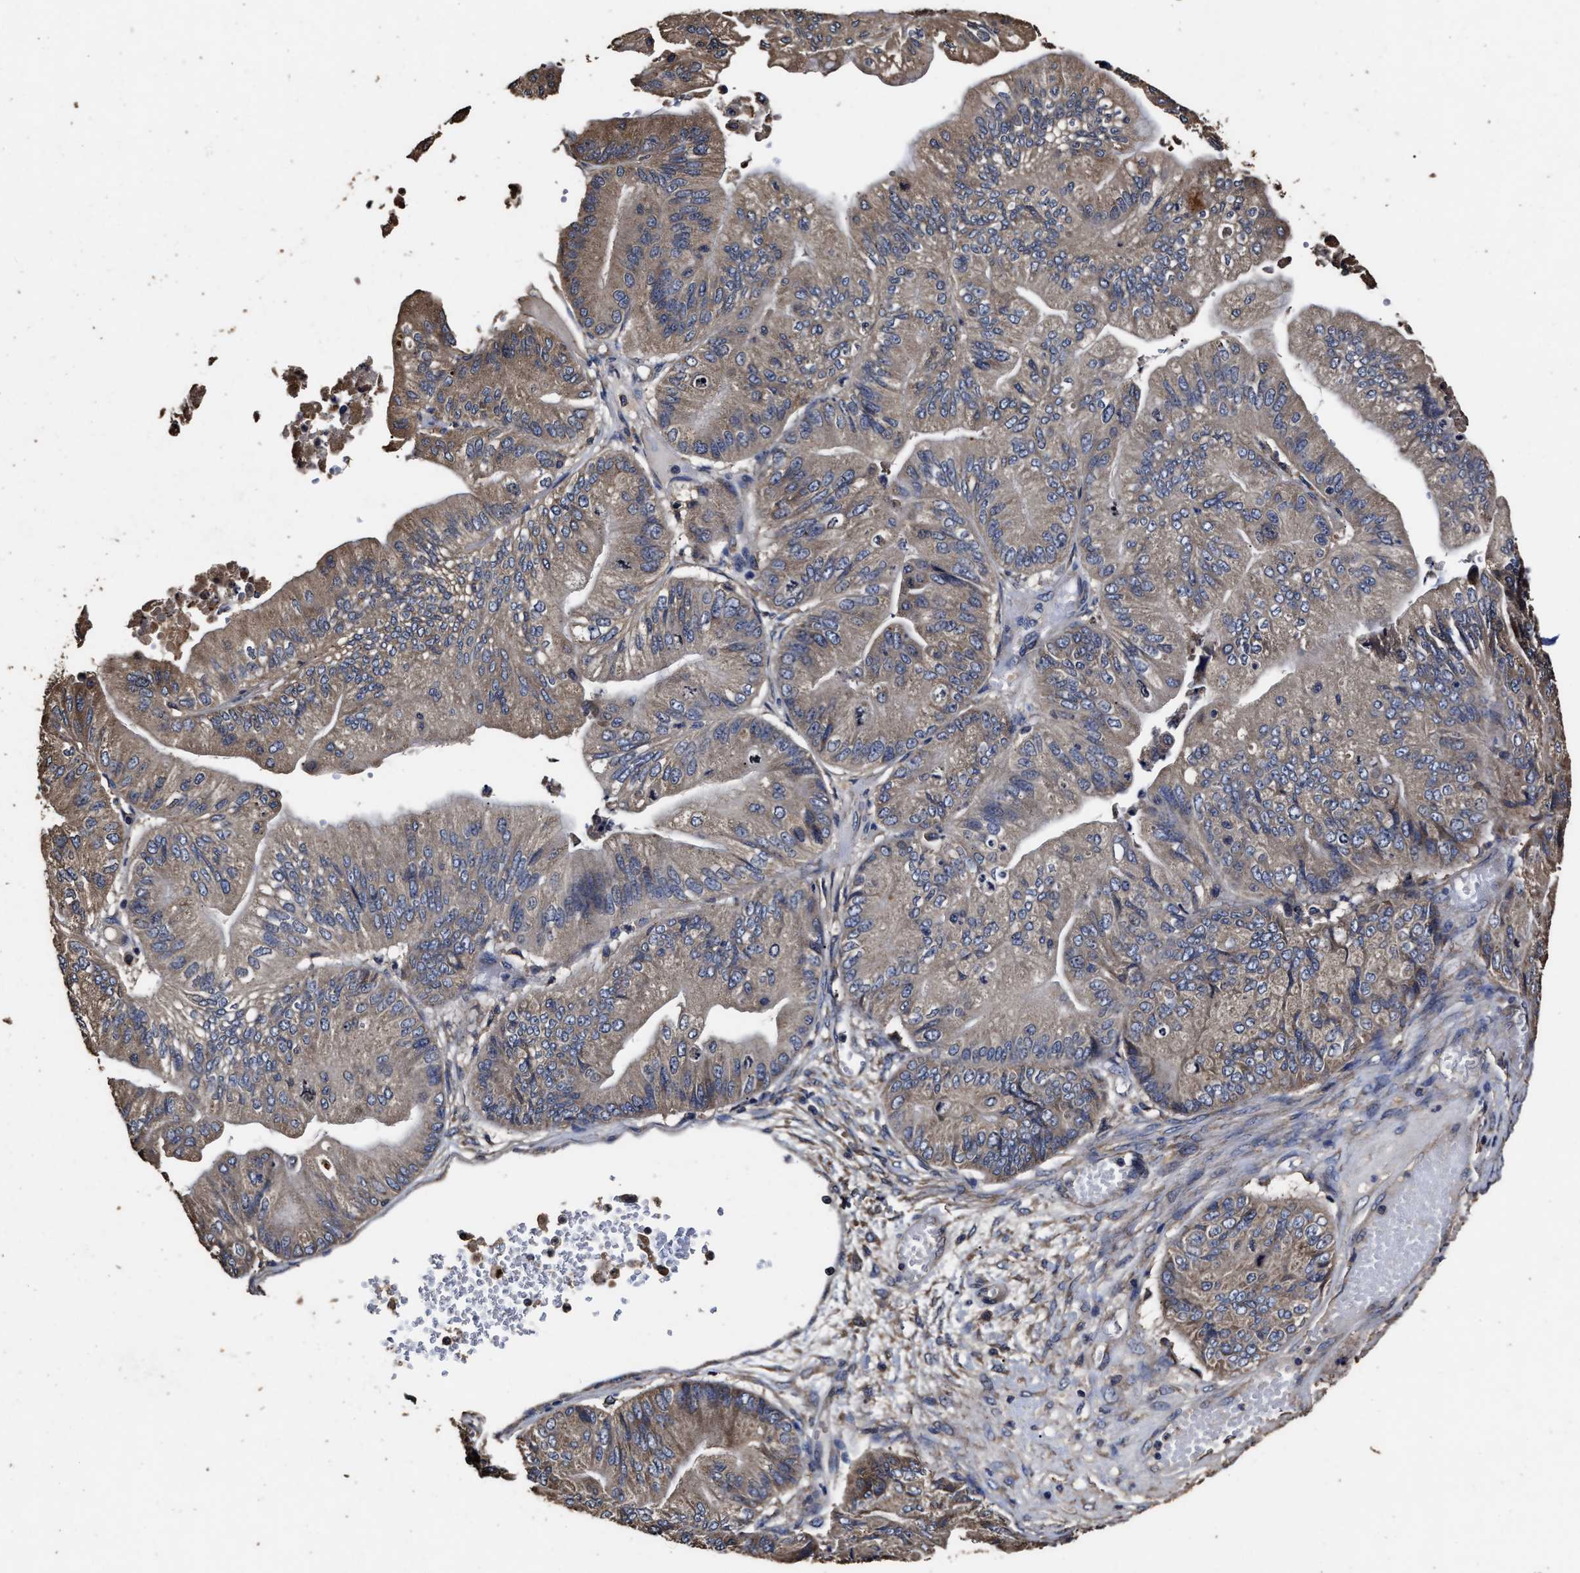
{"staining": {"intensity": "weak", "quantity": ">75%", "location": "cytoplasmic/membranous"}, "tissue": "ovarian cancer", "cell_type": "Tumor cells", "image_type": "cancer", "snomed": [{"axis": "morphology", "description": "Cystadenocarcinoma, mucinous, NOS"}, {"axis": "topography", "description": "Ovary"}], "caption": "The histopathology image displays immunohistochemical staining of ovarian mucinous cystadenocarcinoma. There is weak cytoplasmic/membranous positivity is appreciated in approximately >75% of tumor cells.", "gene": "PPM1K", "patient": {"sex": "female", "age": 61}}